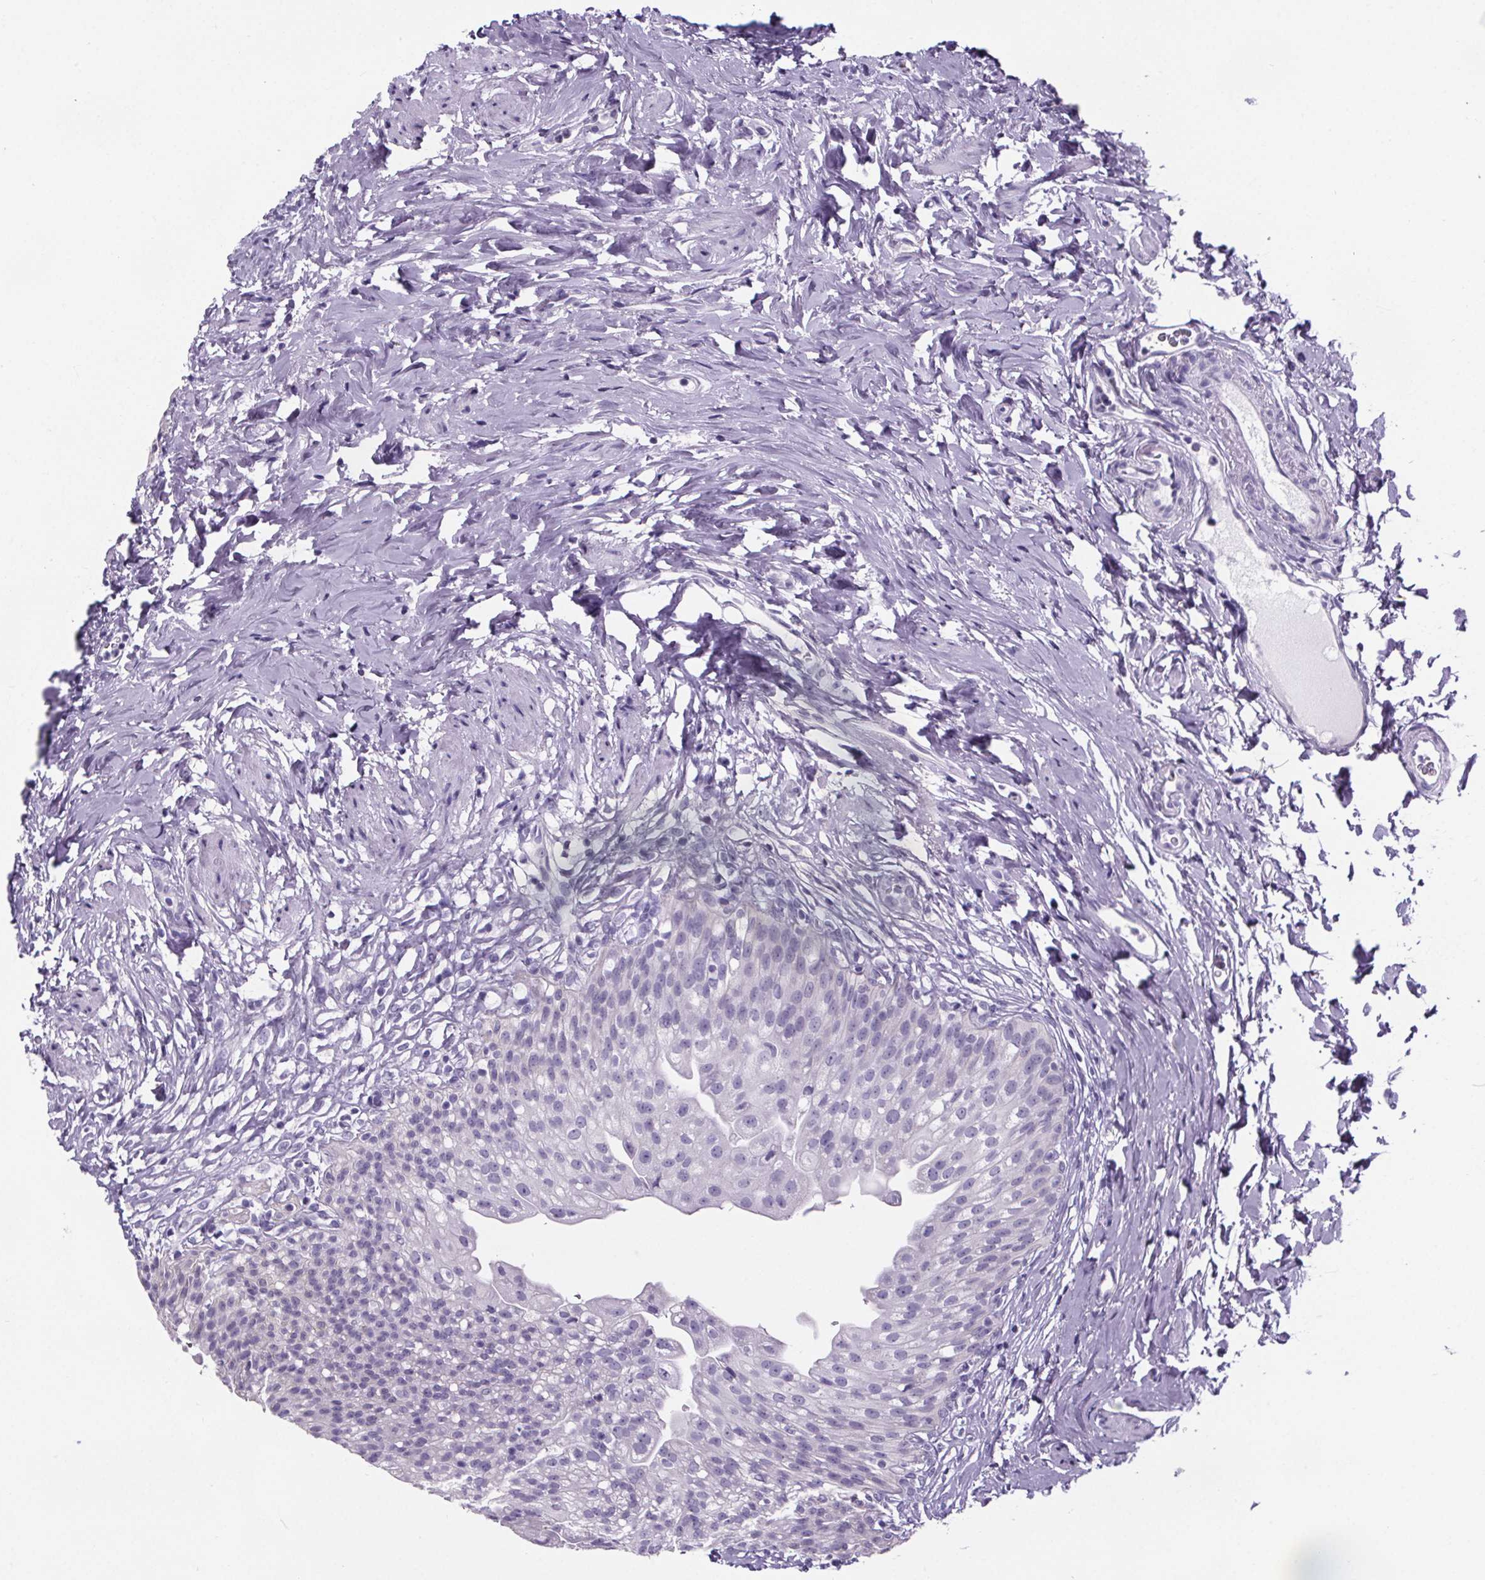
{"staining": {"intensity": "negative", "quantity": "none", "location": "none"}, "tissue": "urinary bladder", "cell_type": "Urothelial cells", "image_type": "normal", "snomed": [{"axis": "morphology", "description": "Normal tissue, NOS"}, {"axis": "topography", "description": "Urinary bladder"}, {"axis": "topography", "description": "Prostate"}], "caption": "A photomicrograph of human urinary bladder is negative for staining in urothelial cells. (DAB immunohistochemistry, high magnification).", "gene": "CUBN", "patient": {"sex": "male", "age": 76}}